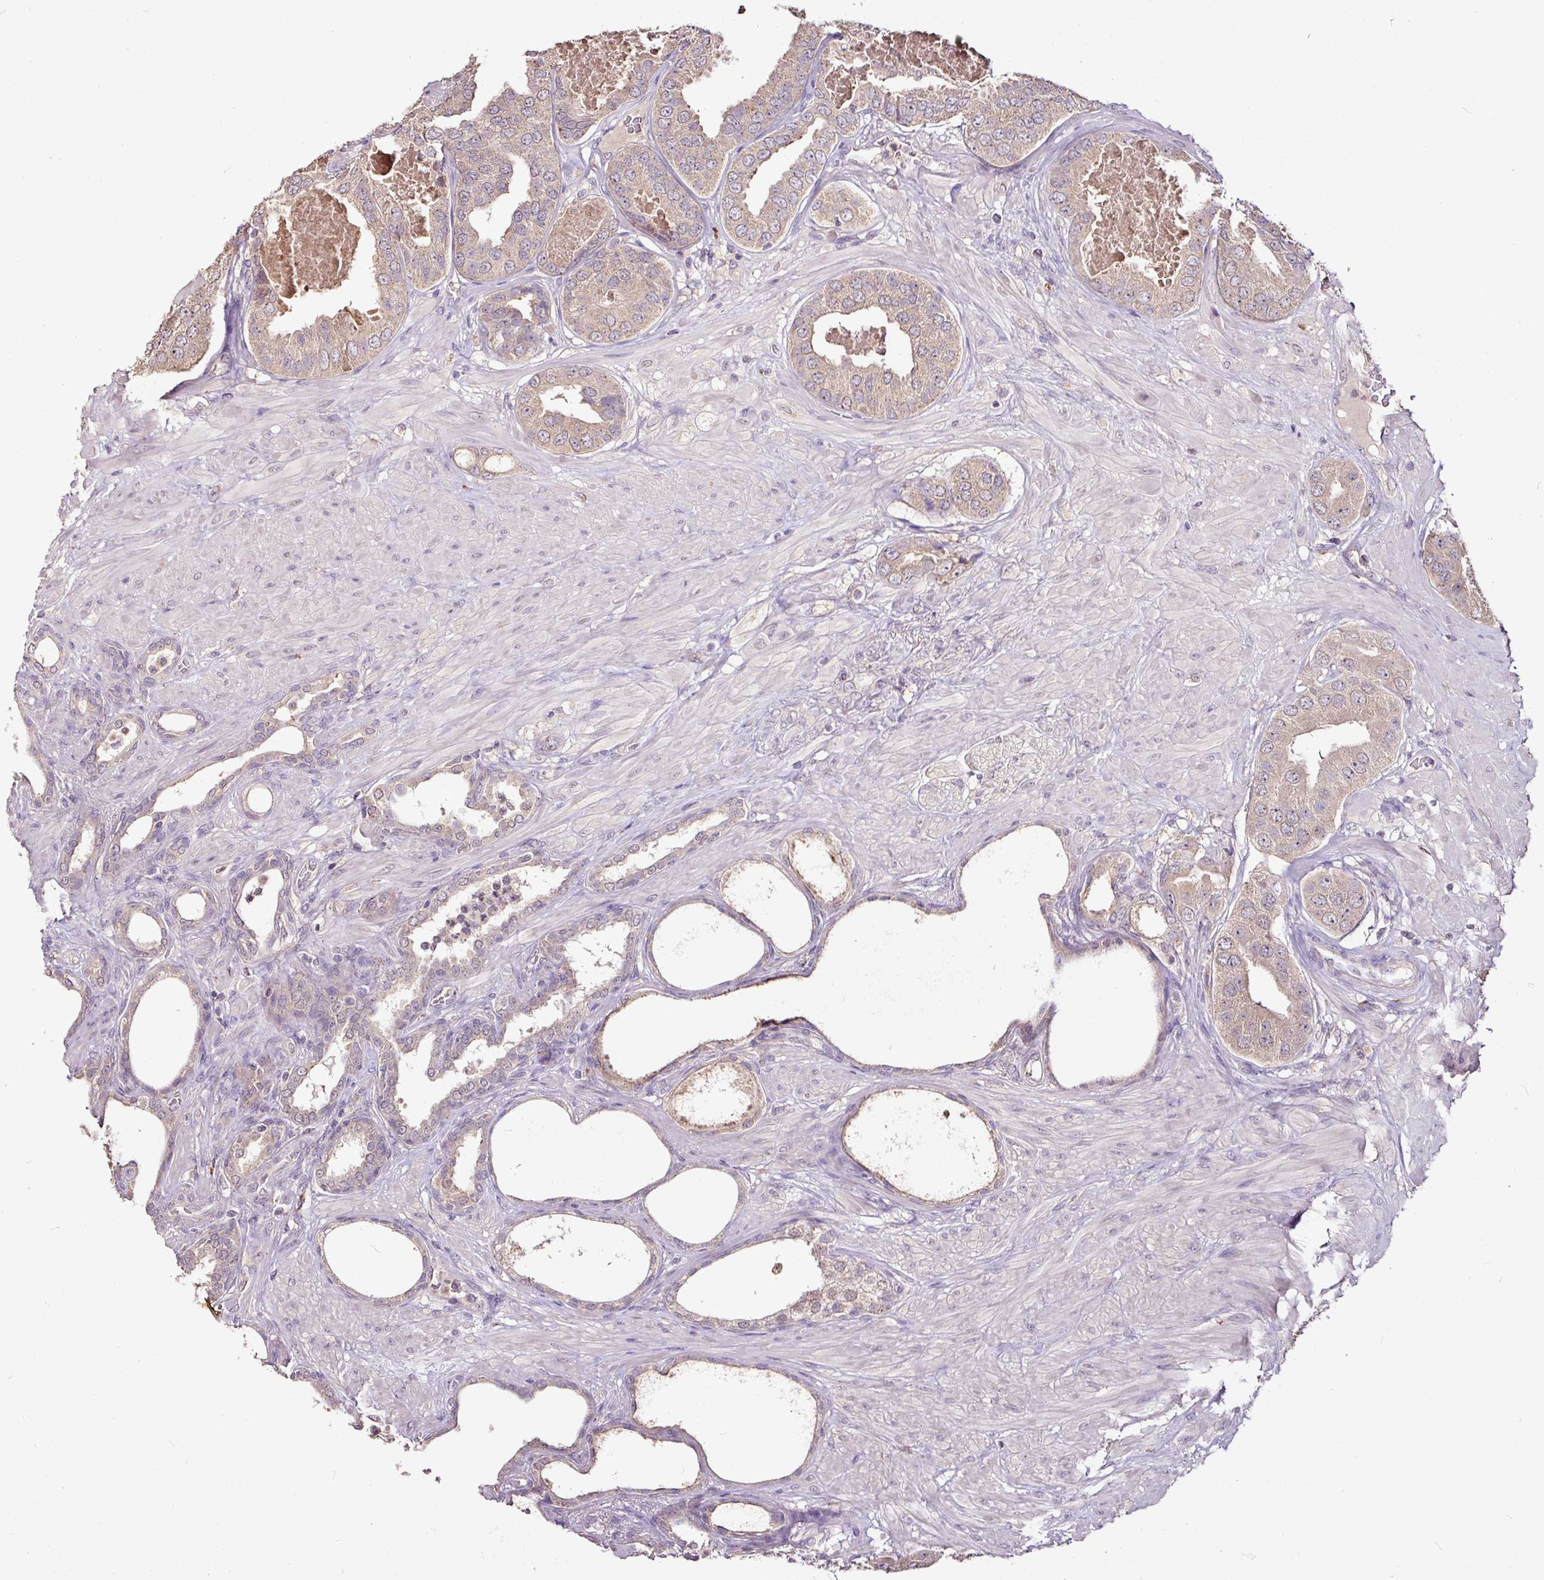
{"staining": {"intensity": "weak", "quantity": "<25%", "location": "cytoplasmic/membranous"}, "tissue": "prostate cancer", "cell_type": "Tumor cells", "image_type": "cancer", "snomed": [{"axis": "morphology", "description": "Adenocarcinoma, High grade"}, {"axis": "topography", "description": "Prostate"}], "caption": "A high-resolution image shows immunohistochemistry staining of high-grade adenocarcinoma (prostate), which exhibits no significant expression in tumor cells.", "gene": "RPL38", "patient": {"sex": "male", "age": 63}}